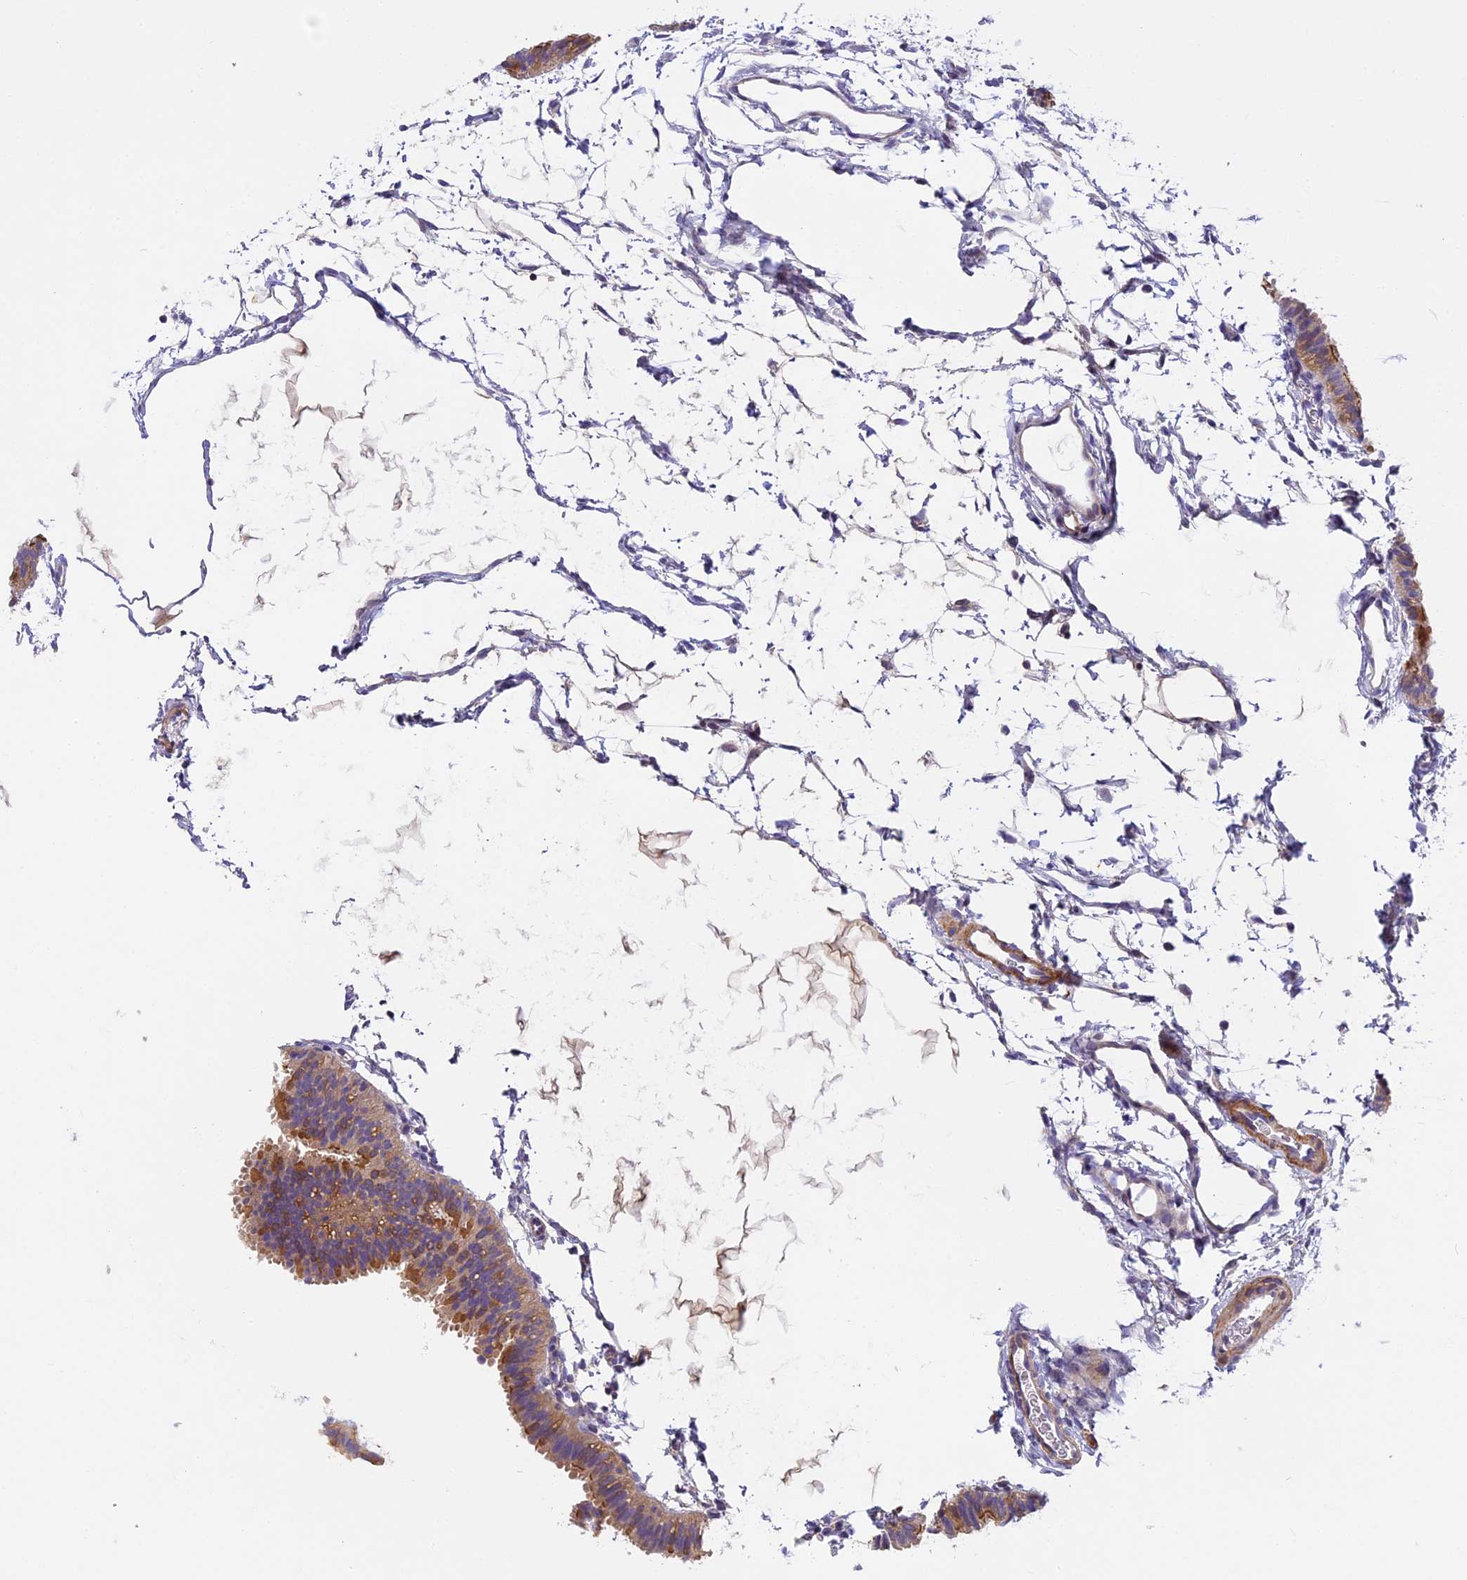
{"staining": {"intensity": "moderate", "quantity": ">75%", "location": "cytoplasmic/membranous"}, "tissue": "fallopian tube", "cell_type": "Glandular cells", "image_type": "normal", "snomed": [{"axis": "morphology", "description": "Normal tissue, NOS"}, {"axis": "topography", "description": "Fallopian tube"}], "caption": "Protein analysis of unremarkable fallopian tube reveals moderate cytoplasmic/membranous expression in approximately >75% of glandular cells. The staining was performed using DAB, with brown indicating positive protein expression. Nuclei are stained blue with hematoxylin.", "gene": "FAM98C", "patient": {"sex": "female", "age": 35}}